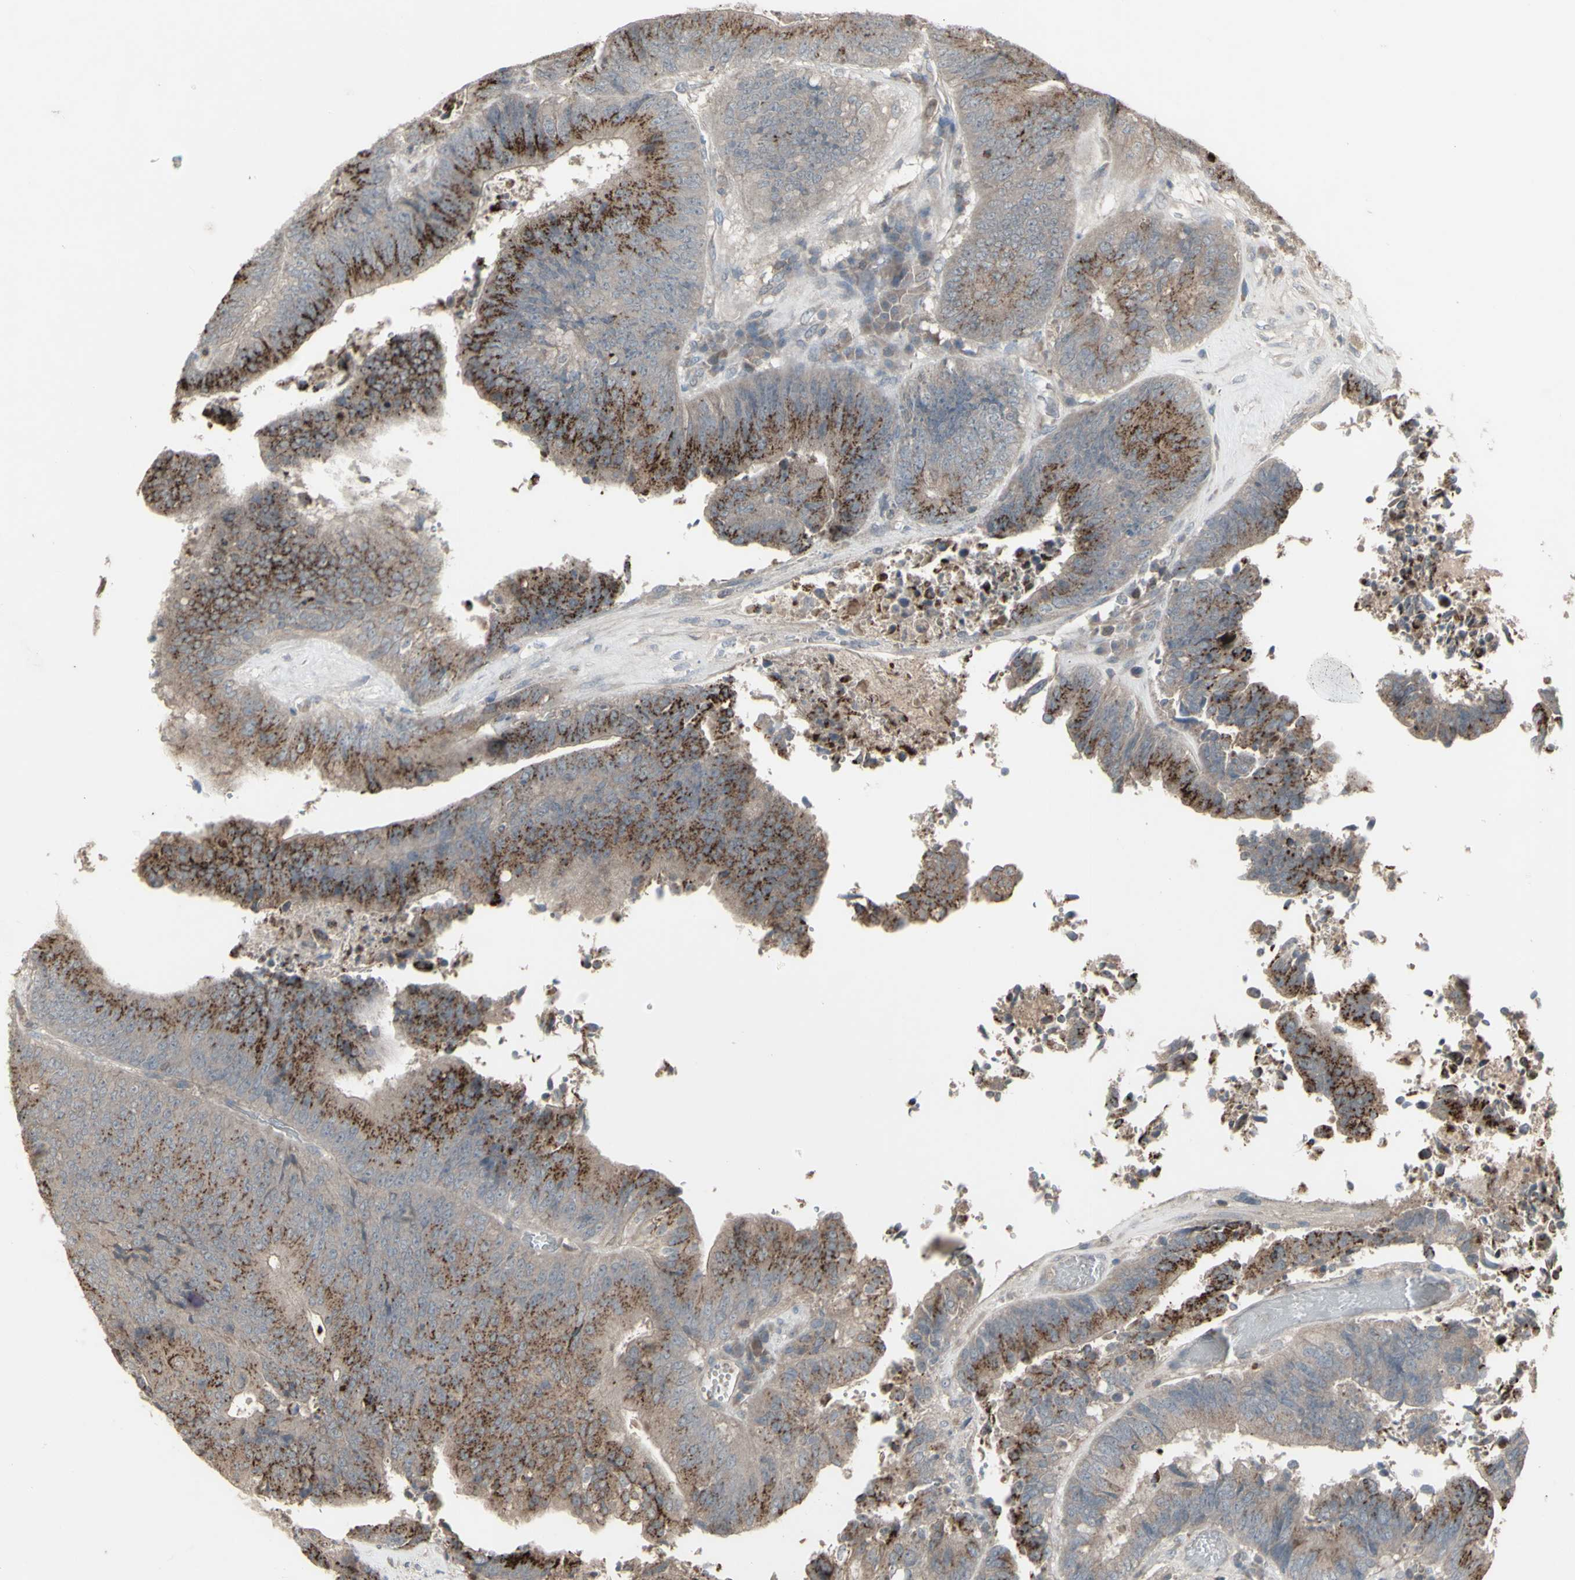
{"staining": {"intensity": "strong", "quantity": ">75%", "location": "cytoplasmic/membranous"}, "tissue": "colorectal cancer", "cell_type": "Tumor cells", "image_type": "cancer", "snomed": [{"axis": "morphology", "description": "Adenocarcinoma, NOS"}, {"axis": "topography", "description": "Rectum"}], "caption": "Strong cytoplasmic/membranous protein expression is appreciated in about >75% of tumor cells in colorectal adenocarcinoma. The protein of interest is shown in brown color, while the nuclei are stained blue.", "gene": "CSK", "patient": {"sex": "male", "age": 72}}